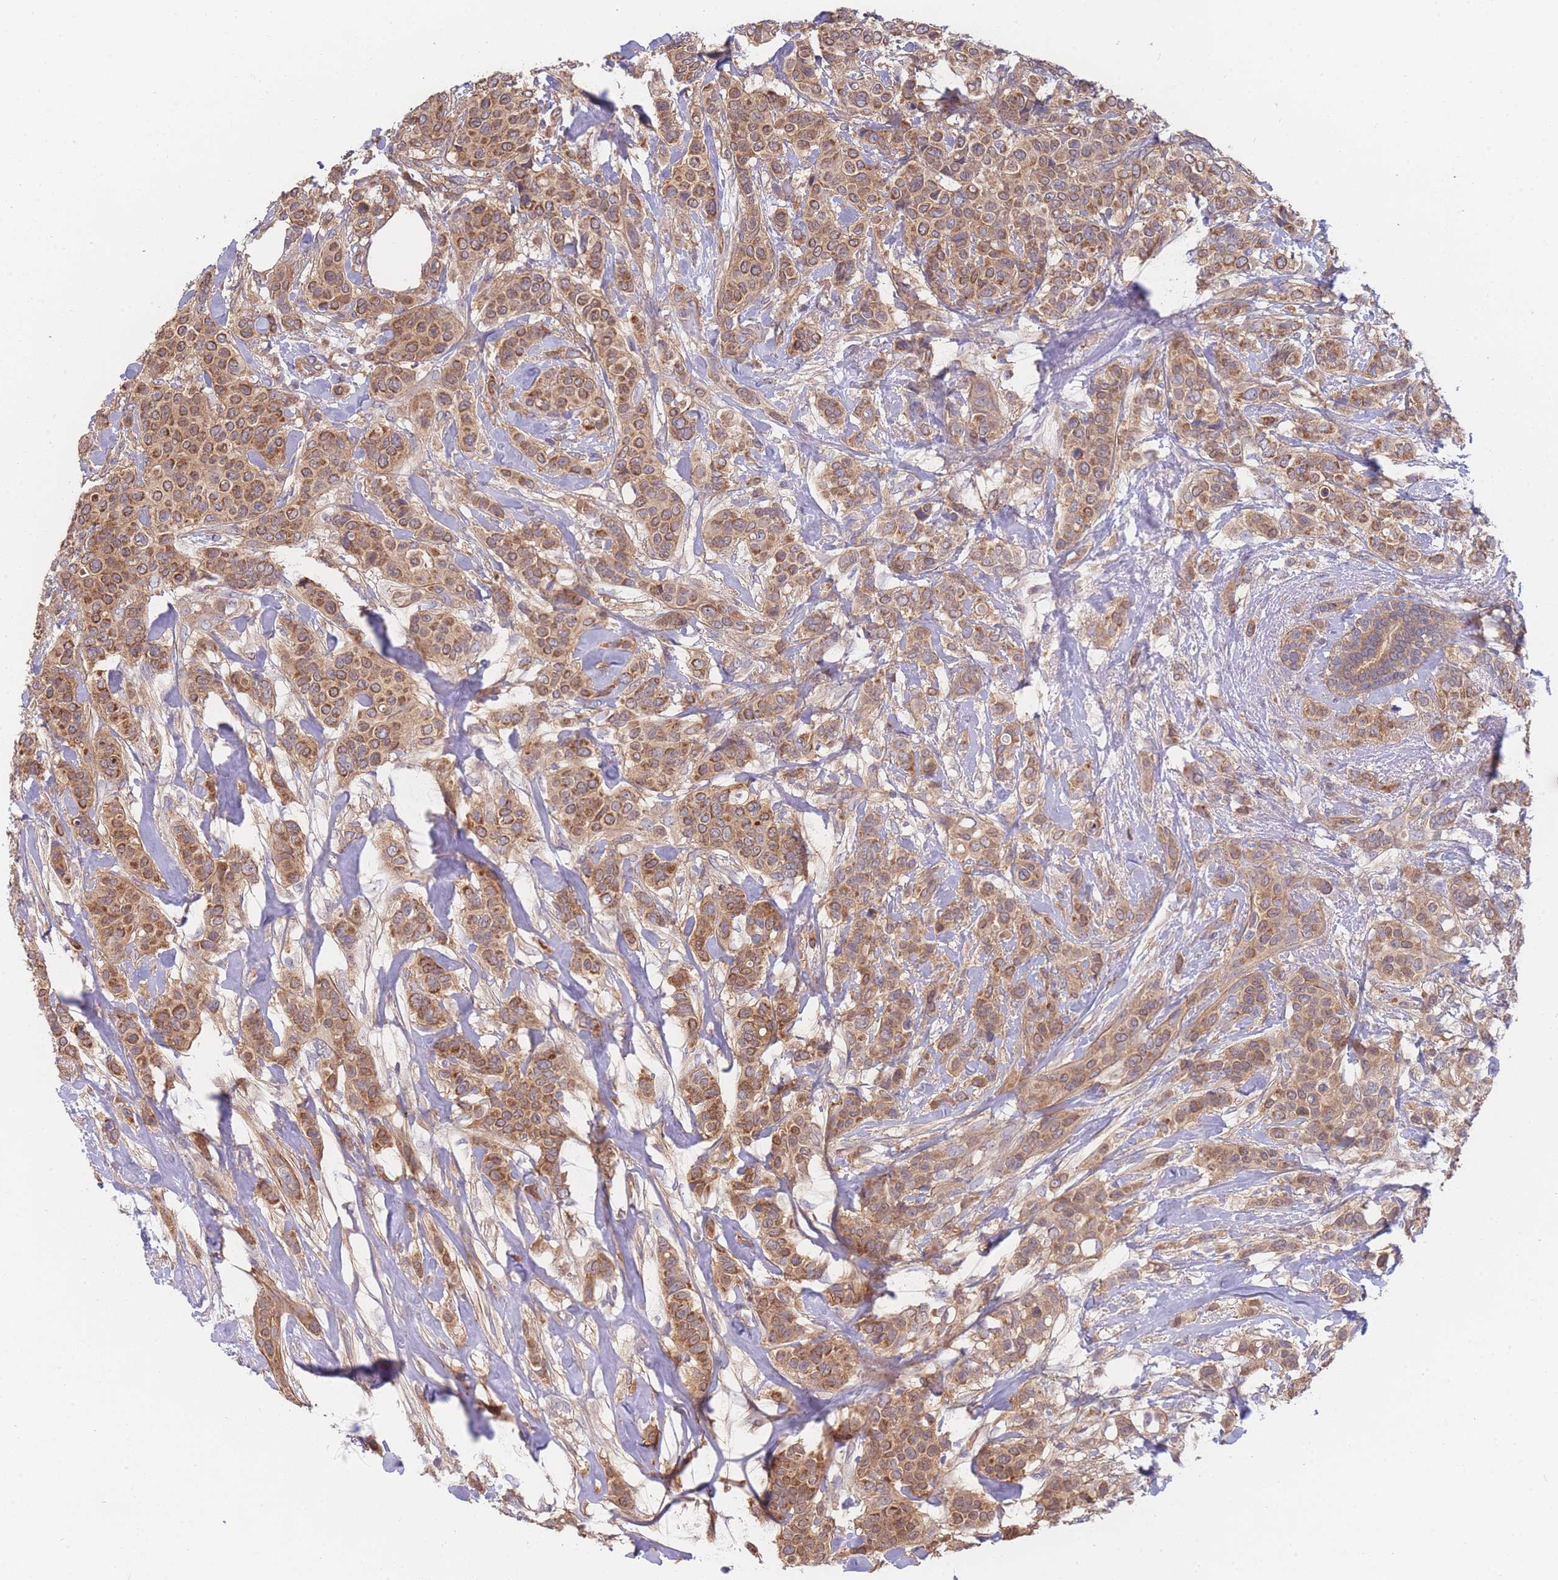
{"staining": {"intensity": "moderate", "quantity": ">75%", "location": "cytoplasmic/membranous"}, "tissue": "breast cancer", "cell_type": "Tumor cells", "image_type": "cancer", "snomed": [{"axis": "morphology", "description": "Lobular carcinoma"}, {"axis": "topography", "description": "Breast"}], "caption": "Tumor cells demonstrate moderate cytoplasmic/membranous expression in about >75% of cells in breast cancer (lobular carcinoma).", "gene": "MRPS18B", "patient": {"sex": "female", "age": 51}}